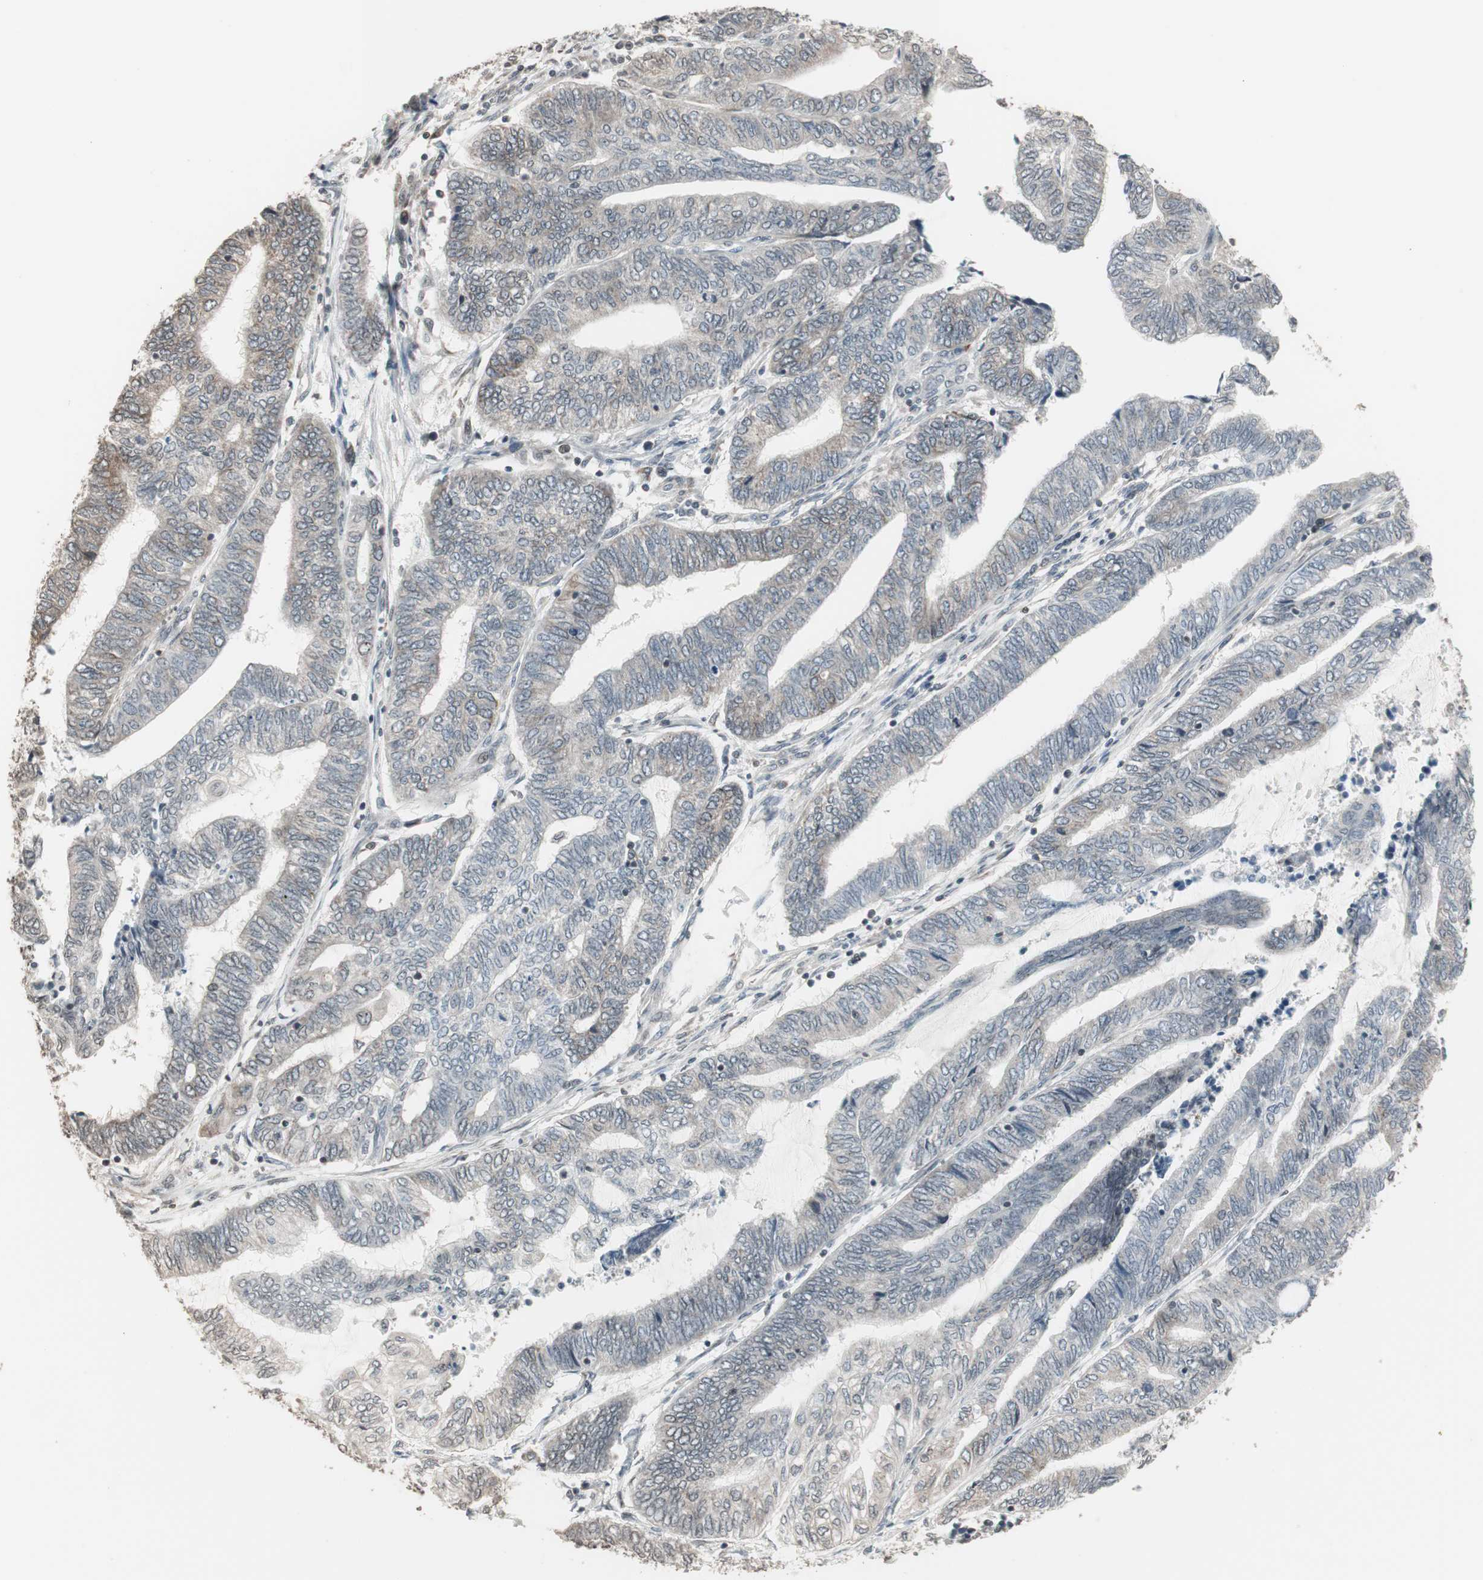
{"staining": {"intensity": "weak", "quantity": "<25%", "location": "cytoplasmic/membranous"}, "tissue": "endometrial cancer", "cell_type": "Tumor cells", "image_type": "cancer", "snomed": [{"axis": "morphology", "description": "Adenocarcinoma, NOS"}, {"axis": "topography", "description": "Uterus"}, {"axis": "topography", "description": "Endometrium"}], "caption": "Immunohistochemistry (IHC) image of endometrial cancer (adenocarcinoma) stained for a protein (brown), which shows no expression in tumor cells.", "gene": "CBLC", "patient": {"sex": "female", "age": 70}}